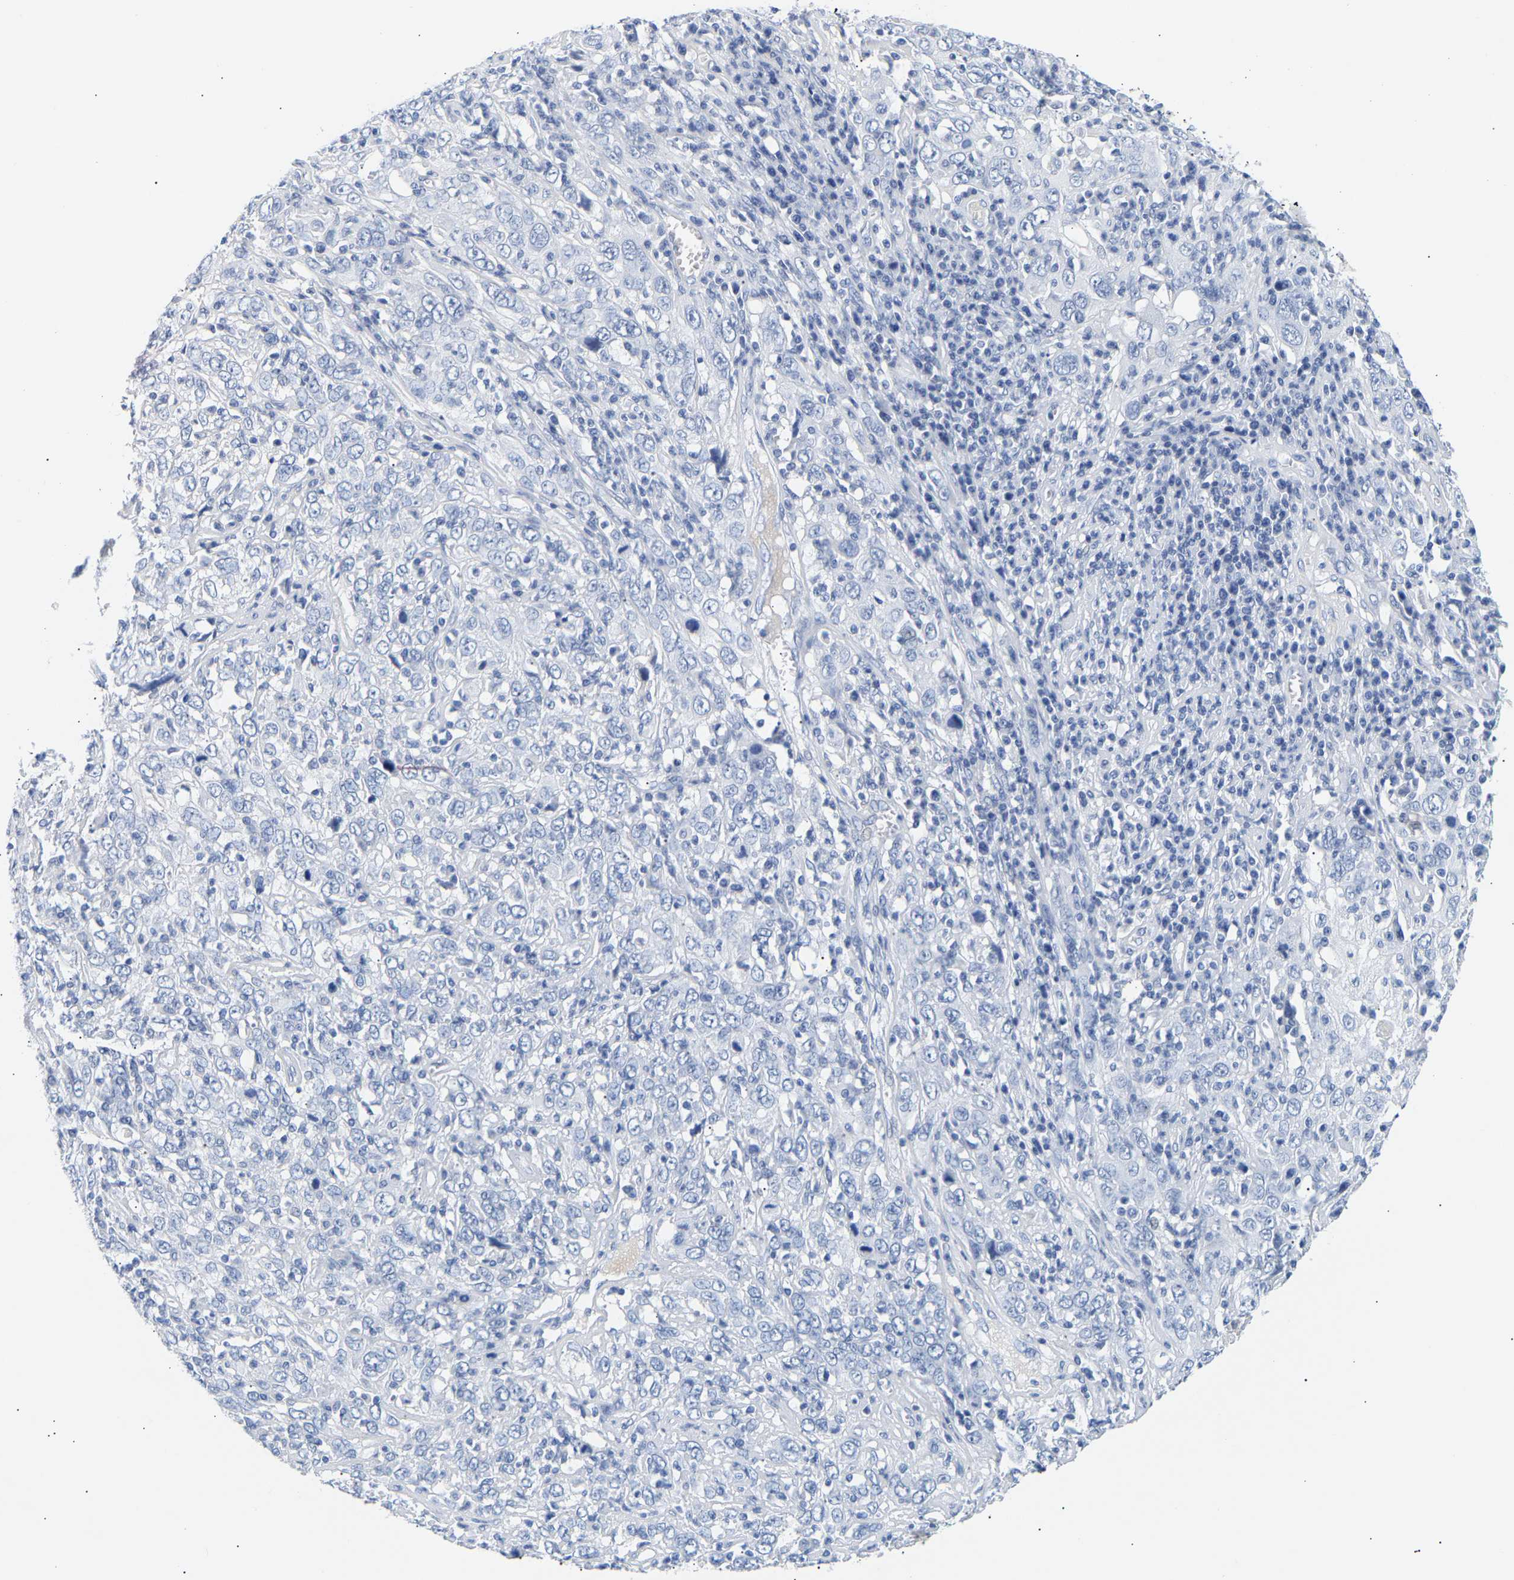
{"staining": {"intensity": "negative", "quantity": "none", "location": "none"}, "tissue": "cervical cancer", "cell_type": "Tumor cells", "image_type": "cancer", "snomed": [{"axis": "morphology", "description": "Squamous cell carcinoma, NOS"}, {"axis": "topography", "description": "Cervix"}], "caption": "Micrograph shows no protein staining in tumor cells of cervical cancer (squamous cell carcinoma) tissue.", "gene": "SPINK2", "patient": {"sex": "female", "age": 46}}